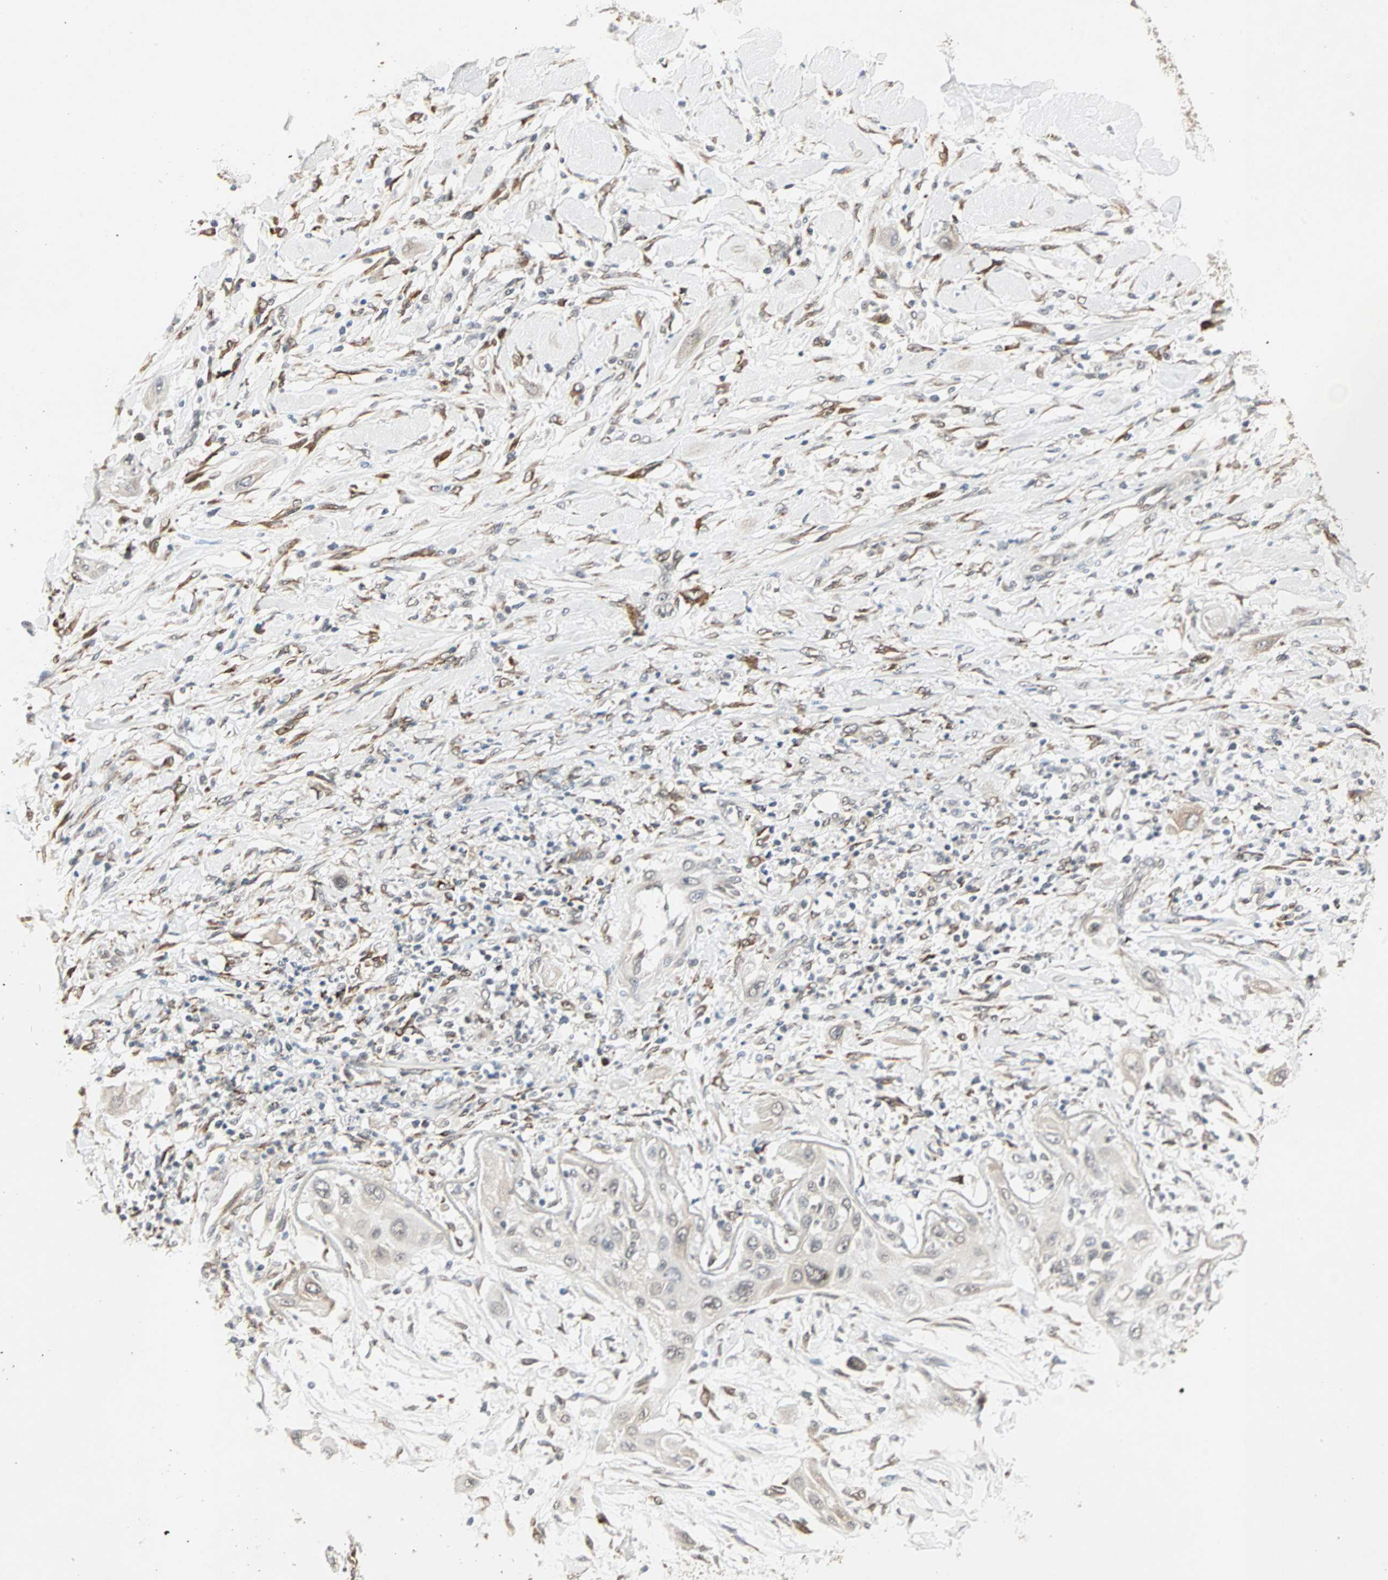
{"staining": {"intensity": "weak", "quantity": "<25%", "location": "cytoplasmic/membranous"}, "tissue": "lung cancer", "cell_type": "Tumor cells", "image_type": "cancer", "snomed": [{"axis": "morphology", "description": "Squamous cell carcinoma, NOS"}, {"axis": "topography", "description": "Lung"}], "caption": "Micrograph shows no protein expression in tumor cells of squamous cell carcinoma (lung) tissue.", "gene": "TRPV4", "patient": {"sex": "female", "age": 47}}